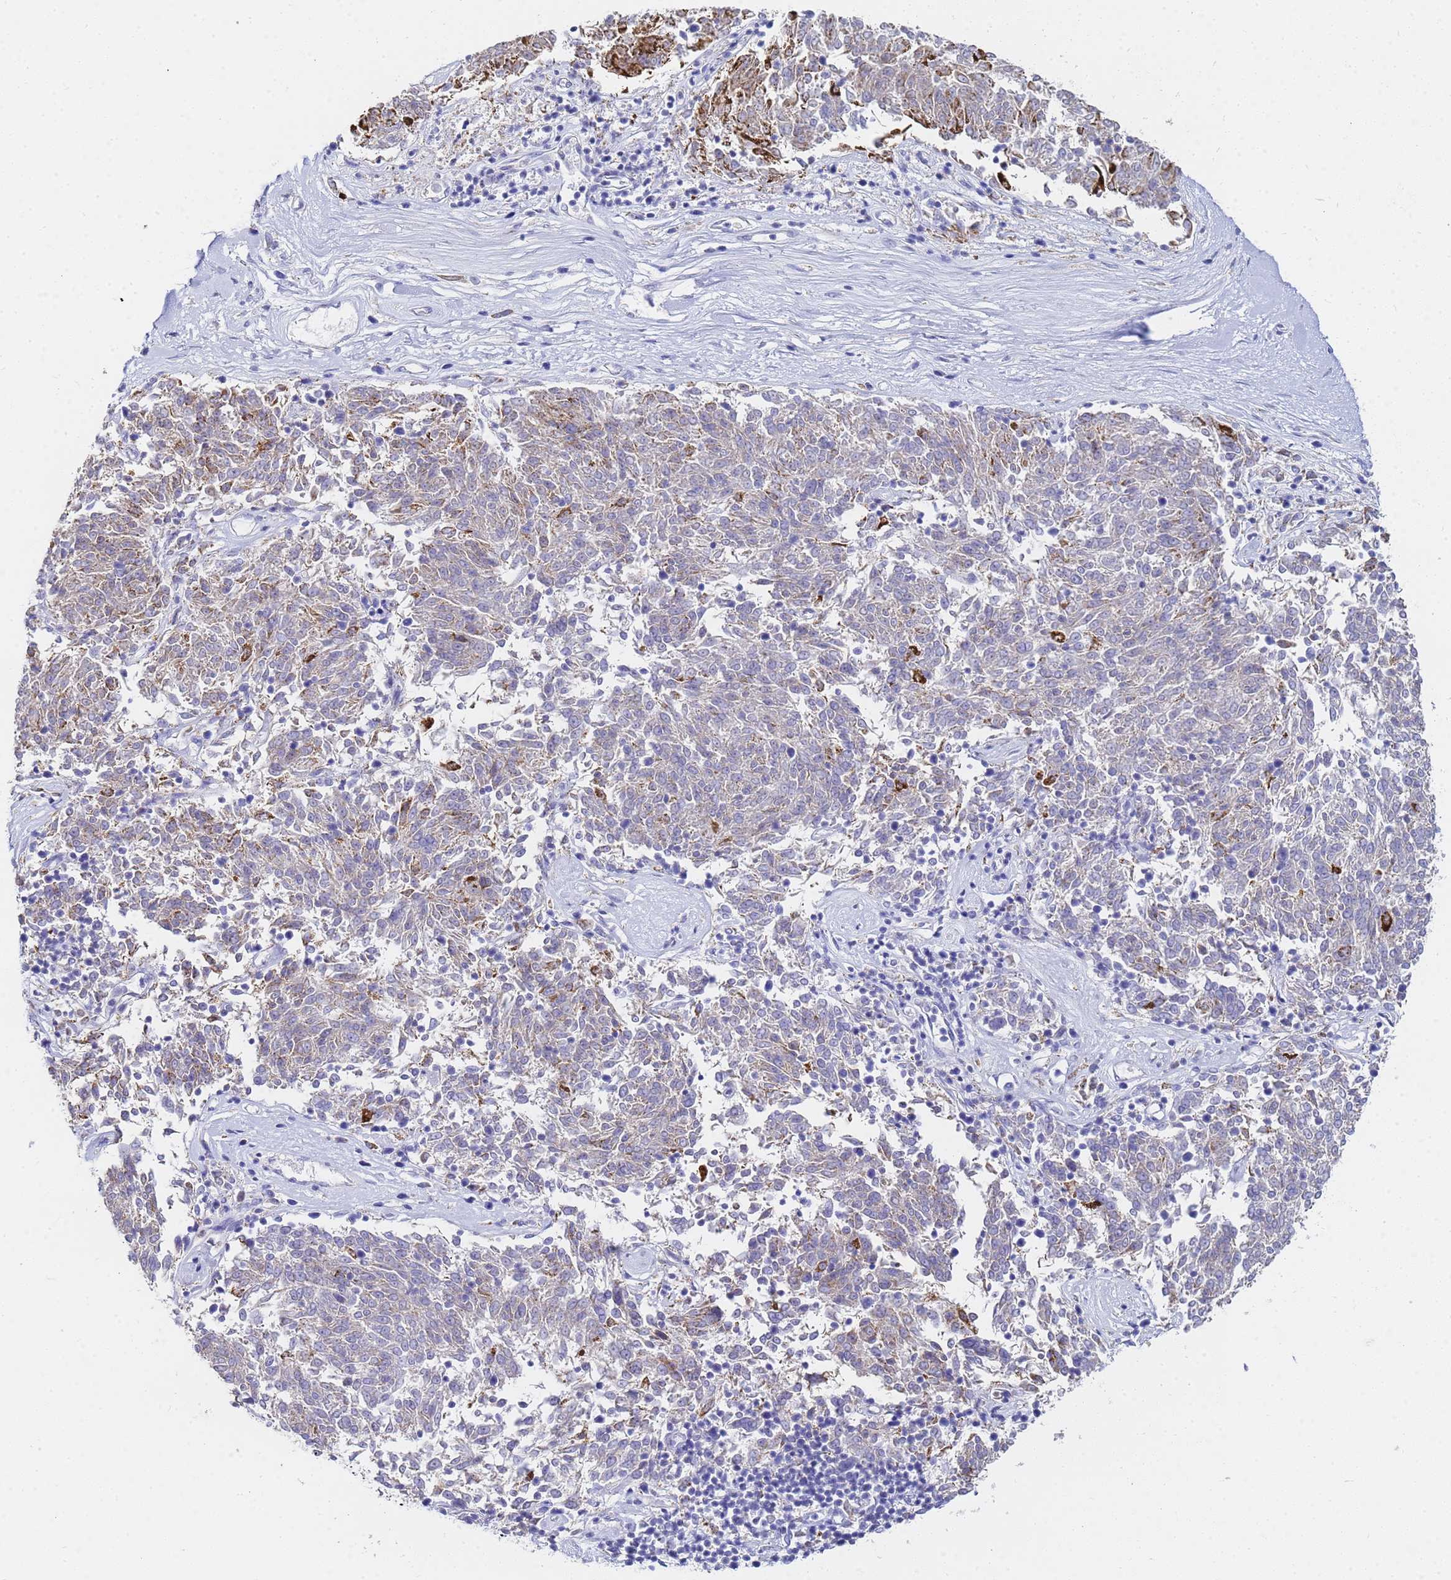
{"staining": {"intensity": "negative", "quantity": "none", "location": "none"}, "tissue": "melanoma", "cell_type": "Tumor cells", "image_type": "cancer", "snomed": [{"axis": "morphology", "description": "Malignant melanoma, NOS"}, {"axis": "topography", "description": "Skin"}], "caption": "This is a photomicrograph of immunohistochemistry staining of malignant melanoma, which shows no positivity in tumor cells. The staining was performed using DAB to visualize the protein expression in brown, while the nuclei were stained in blue with hematoxylin (Magnification: 20x).", "gene": "C2orf72", "patient": {"sex": "female", "age": 72}}